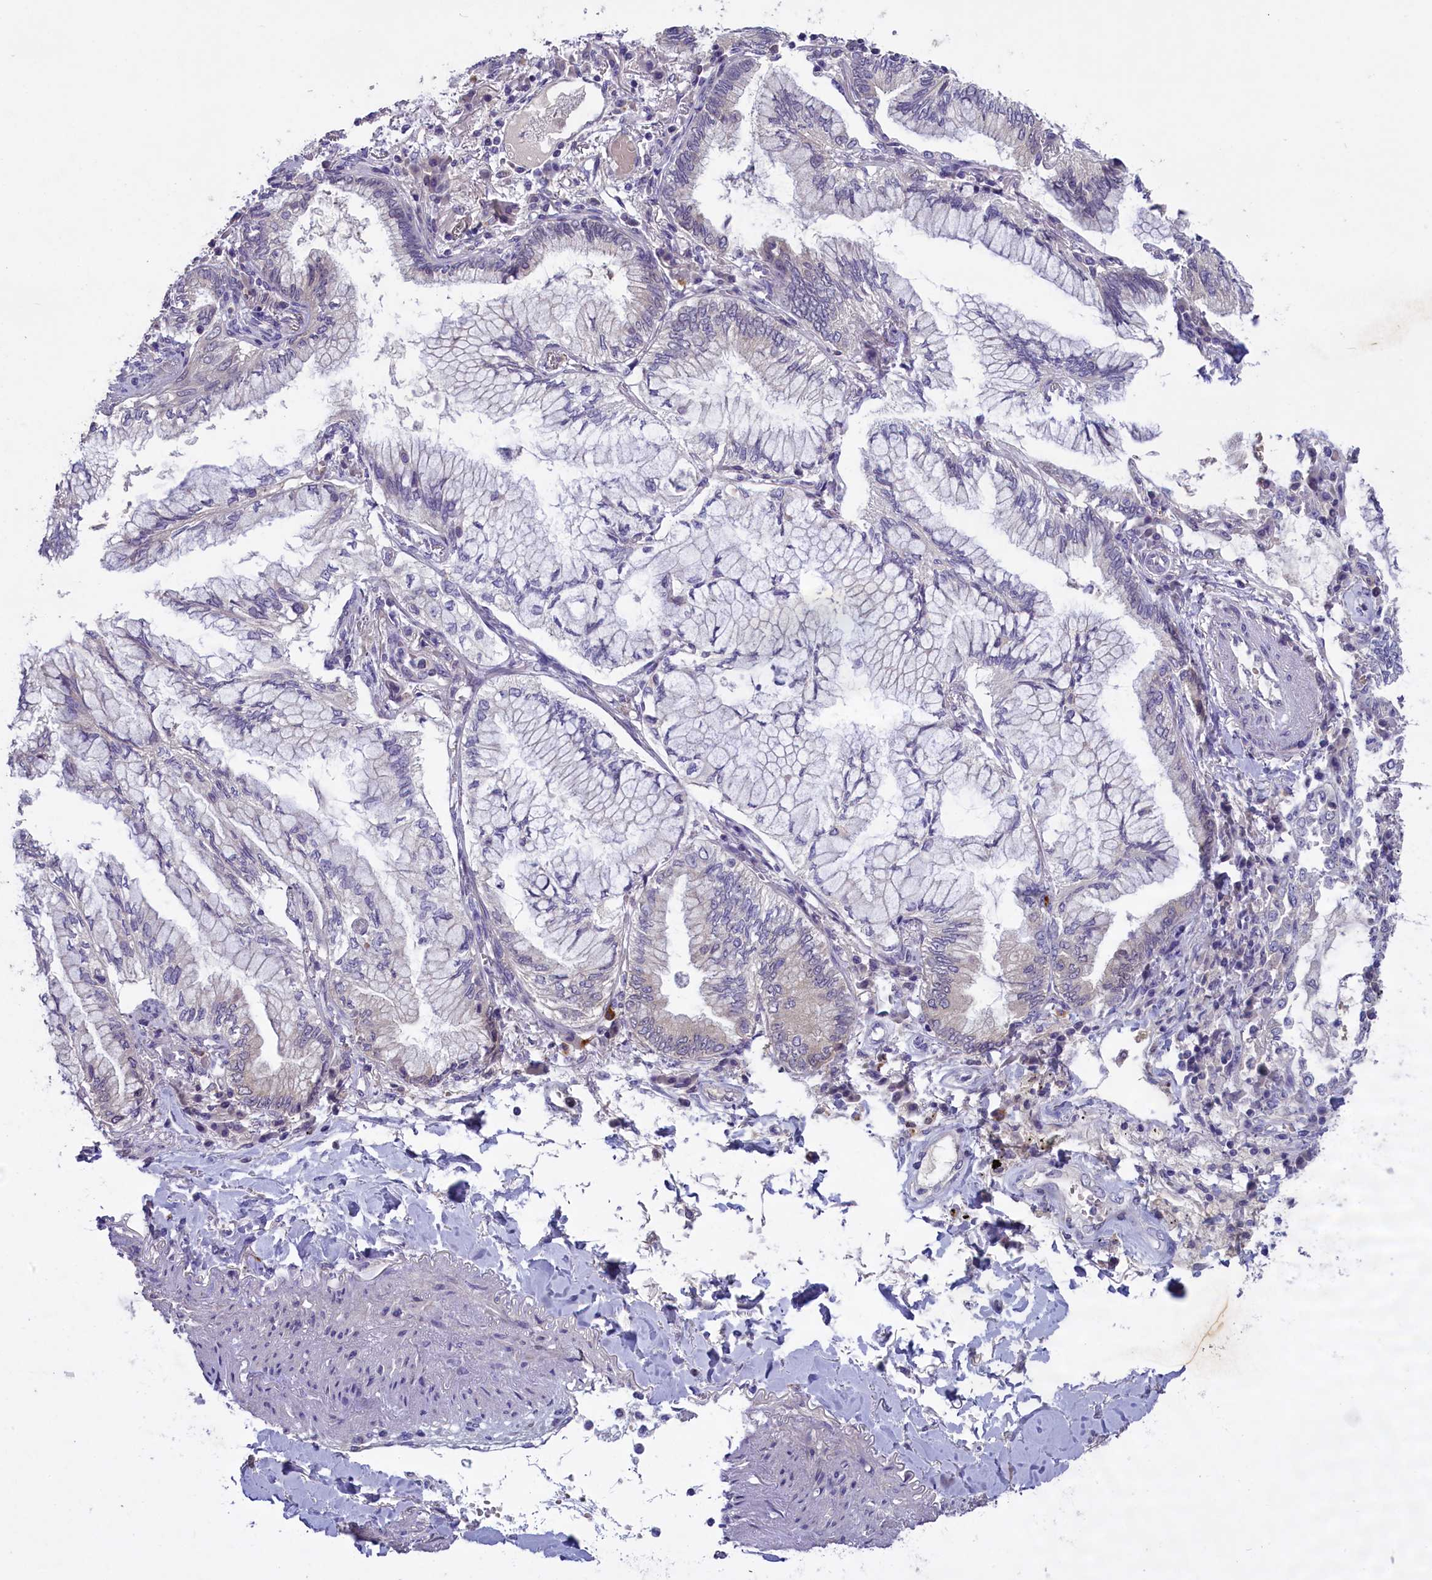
{"staining": {"intensity": "negative", "quantity": "none", "location": "none"}, "tissue": "lung cancer", "cell_type": "Tumor cells", "image_type": "cancer", "snomed": [{"axis": "morphology", "description": "Adenocarcinoma, NOS"}, {"axis": "topography", "description": "Lung"}], "caption": "This is an IHC histopathology image of lung cancer (adenocarcinoma). There is no staining in tumor cells.", "gene": "ENPP6", "patient": {"sex": "female", "age": 70}}